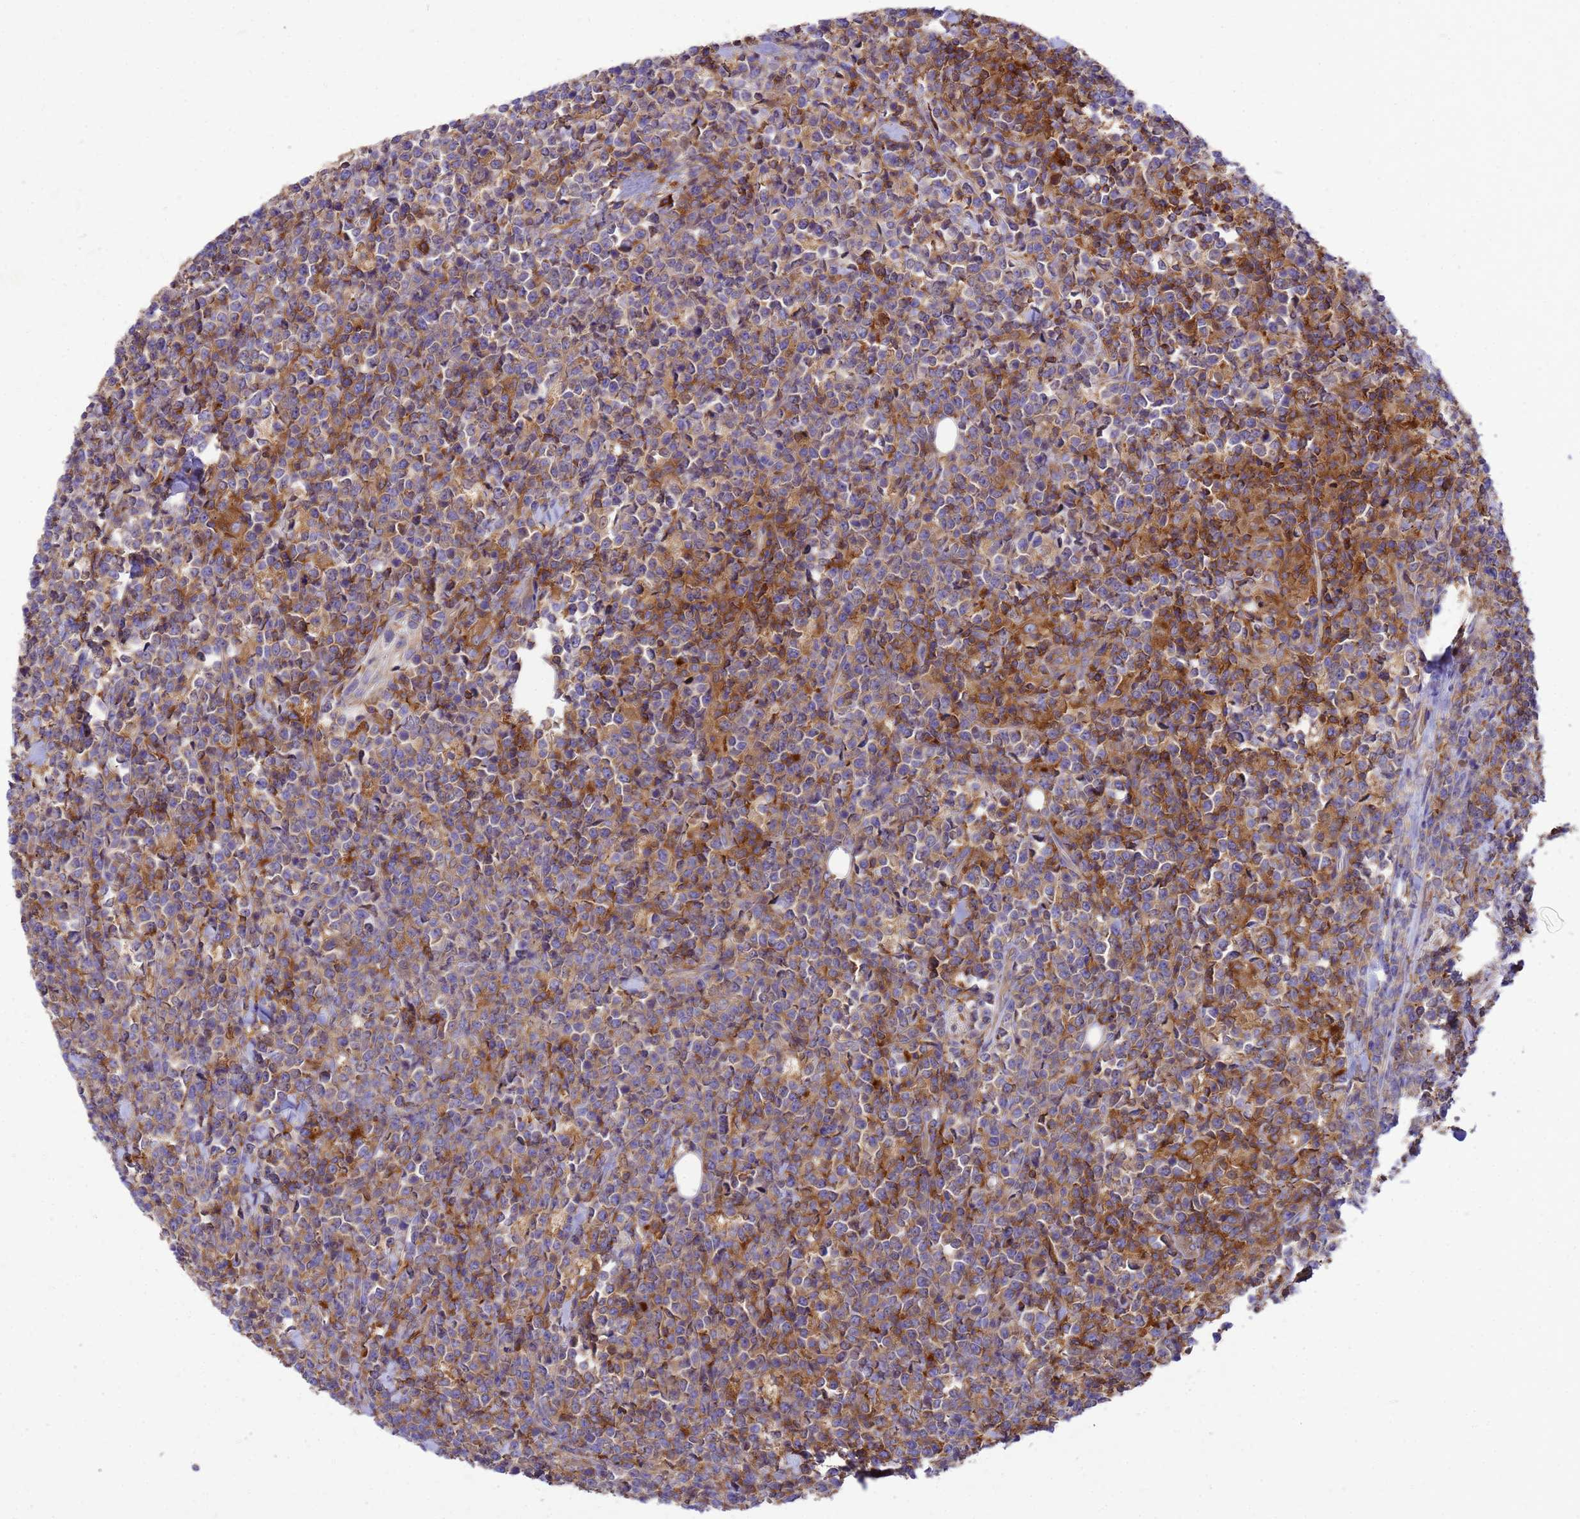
{"staining": {"intensity": "moderate", "quantity": "25%-75%", "location": "cytoplasmic/membranous"}, "tissue": "lymphoma", "cell_type": "Tumor cells", "image_type": "cancer", "snomed": [{"axis": "morphology", "description": "Malignant lymphoma, non-Hodgkin's type, High grade"}, {"axis": "topography", "description": "Small intestine"}], "caption": "Tumor cells display moderate cytoplasmic/membranous expression in approximately 25%-75% of cells in malignant lymphoma, non-Hodgkin's type (high-grade).", "gene": "ZNF235", "patient": {"sex": "male", "age": 8}}